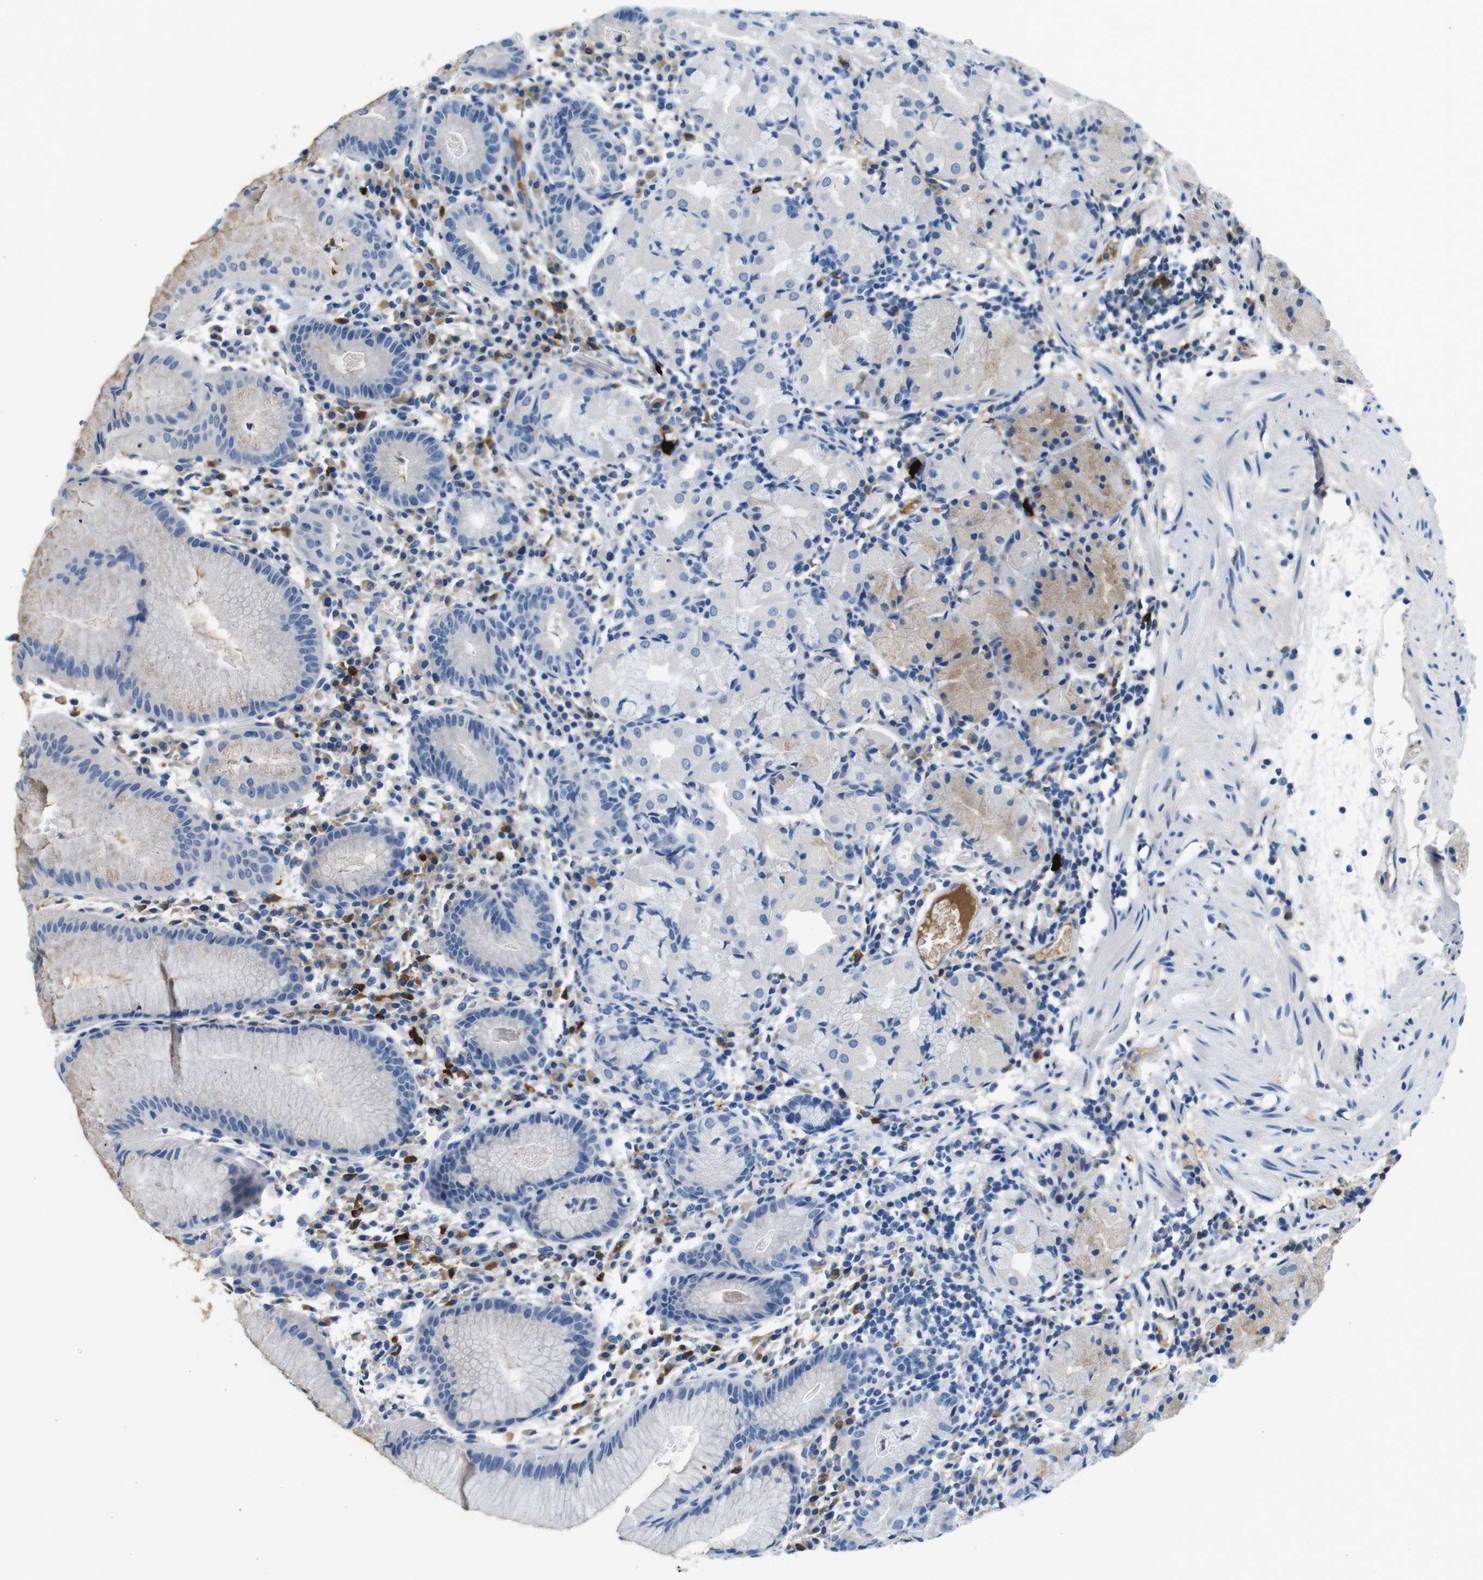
{"staining": {"intensity": "negative", "quantity": "none", "location": "none"}, "tissue": "stomach", "cell_type": "Glandular cells", "image_type": "normal", "snomed": [{"axis": "morphology", "description": "Normal tissue, NOS"}, {"axis": "topography", "description": "Stomach"}, {"axis": "topography", "description": "Stomach, lower"}], "caption": "Protein analysis of unremarkable stomach exhibits no significant staining in glandular cells. (Stains: DAB immunohistochemistry (IHC) with hematoxylin counter stain, Microscopy: brightfield microscopy at high magnification).", "gene": "IGHD", "patient": {"sex": "female", "age": 75}}